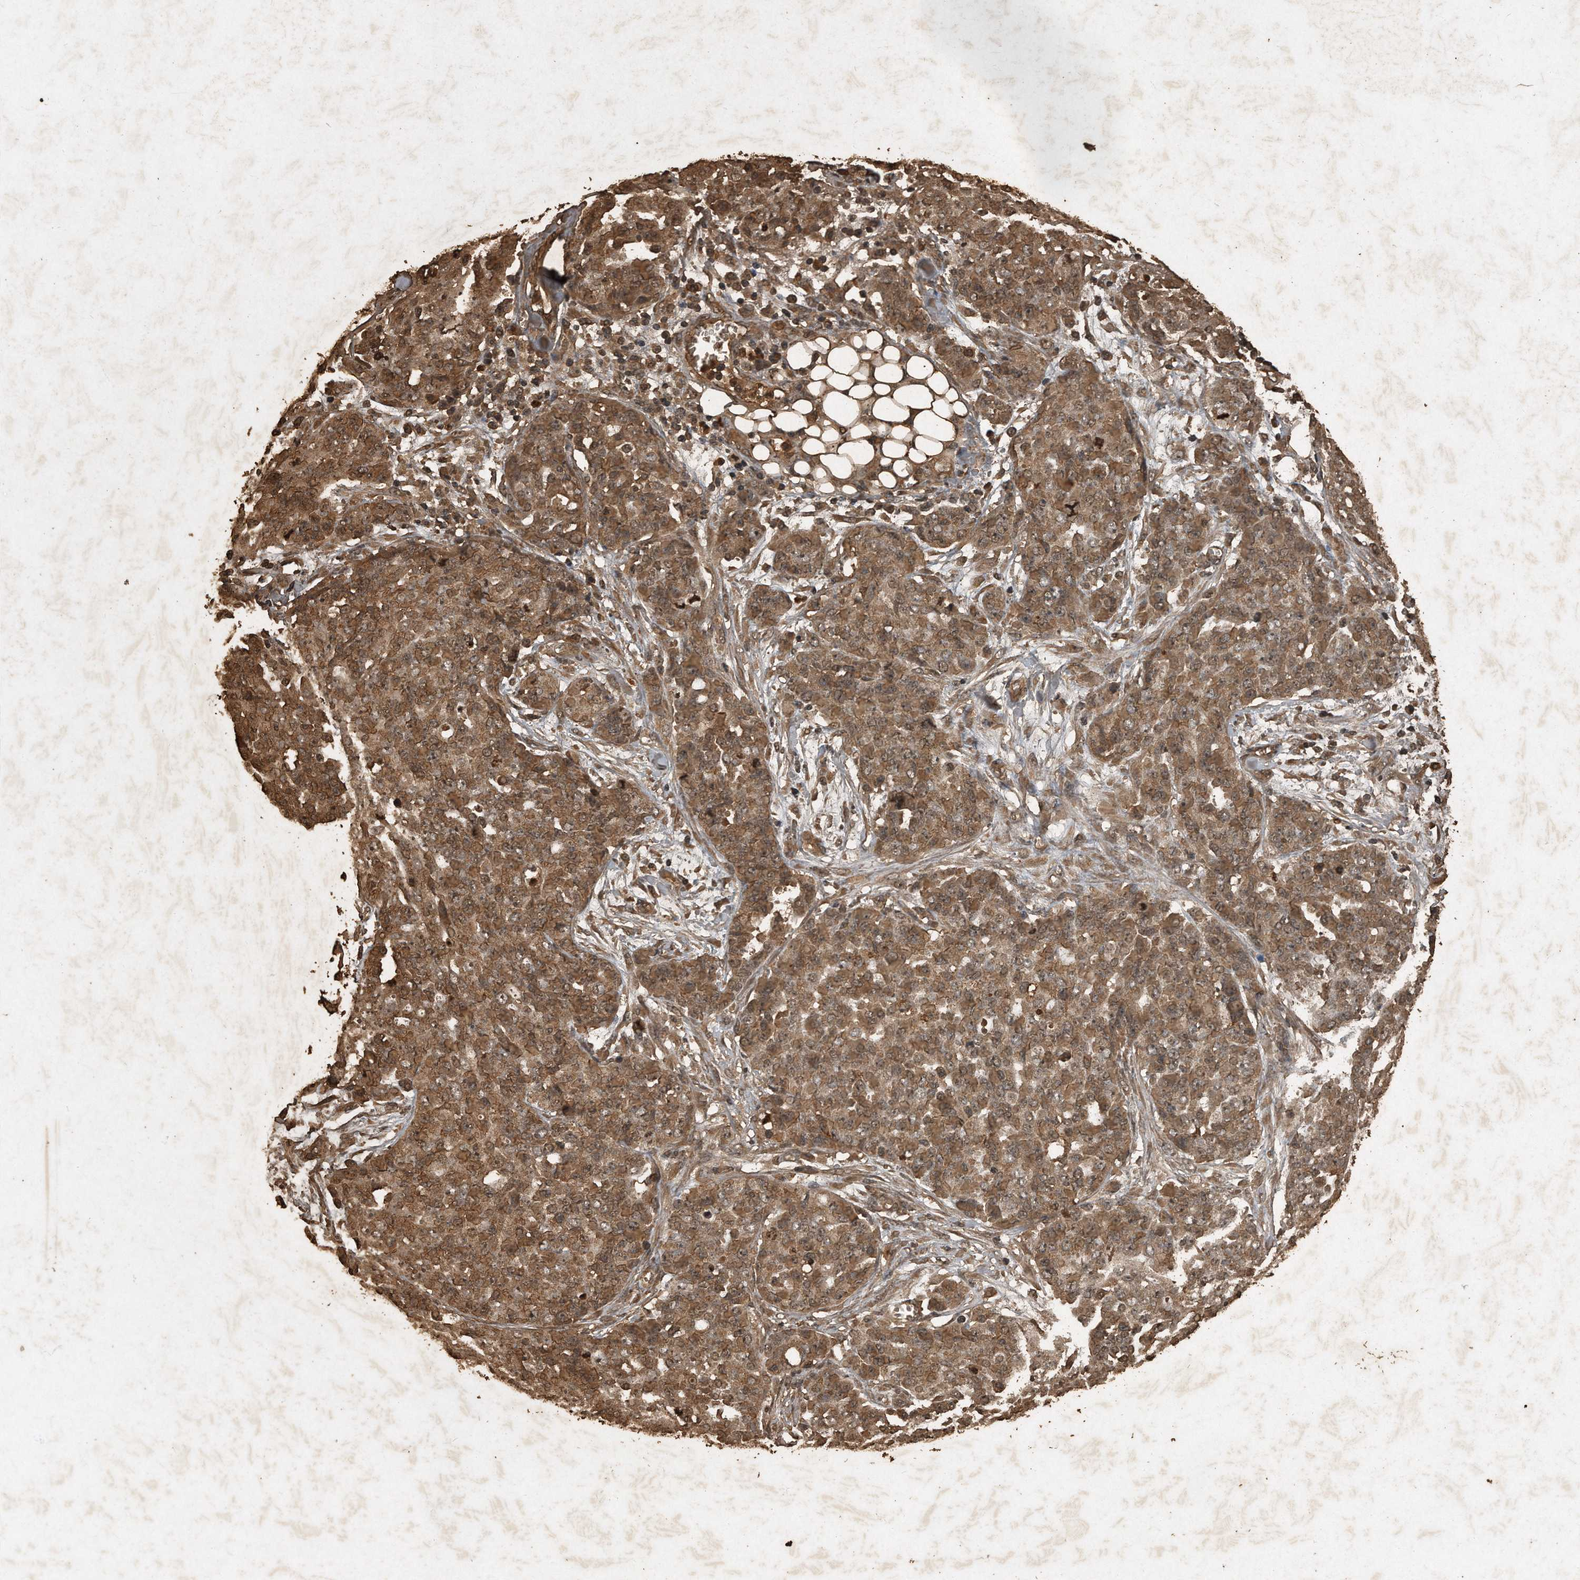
{"staining": {"intensity": "moderate", "quantity": ">75%", "location": "cytoplasmic/membranous"}, "tissue": "ovarian cancer", "cell_type": "Tumor cells", "image_type": "cancer", "snomed": [{"axis": "morphology", "description": "Cystadenocarcinoma, serous, NOS"}, {"axis": "topography", "description": "Soft tissue"}, {"axis": "topography", "description": "Ovary"}], "caption": "A brown stain shows moderate cytoplasmic/membranous expression of a protein in ovarian cancer (serous cystadenocarcinoma) tumor cells. (IHC, brightfield microscopy, high magnification).", "gene": "CFLAR", "patient": {"sex": "female", "age": 57}}